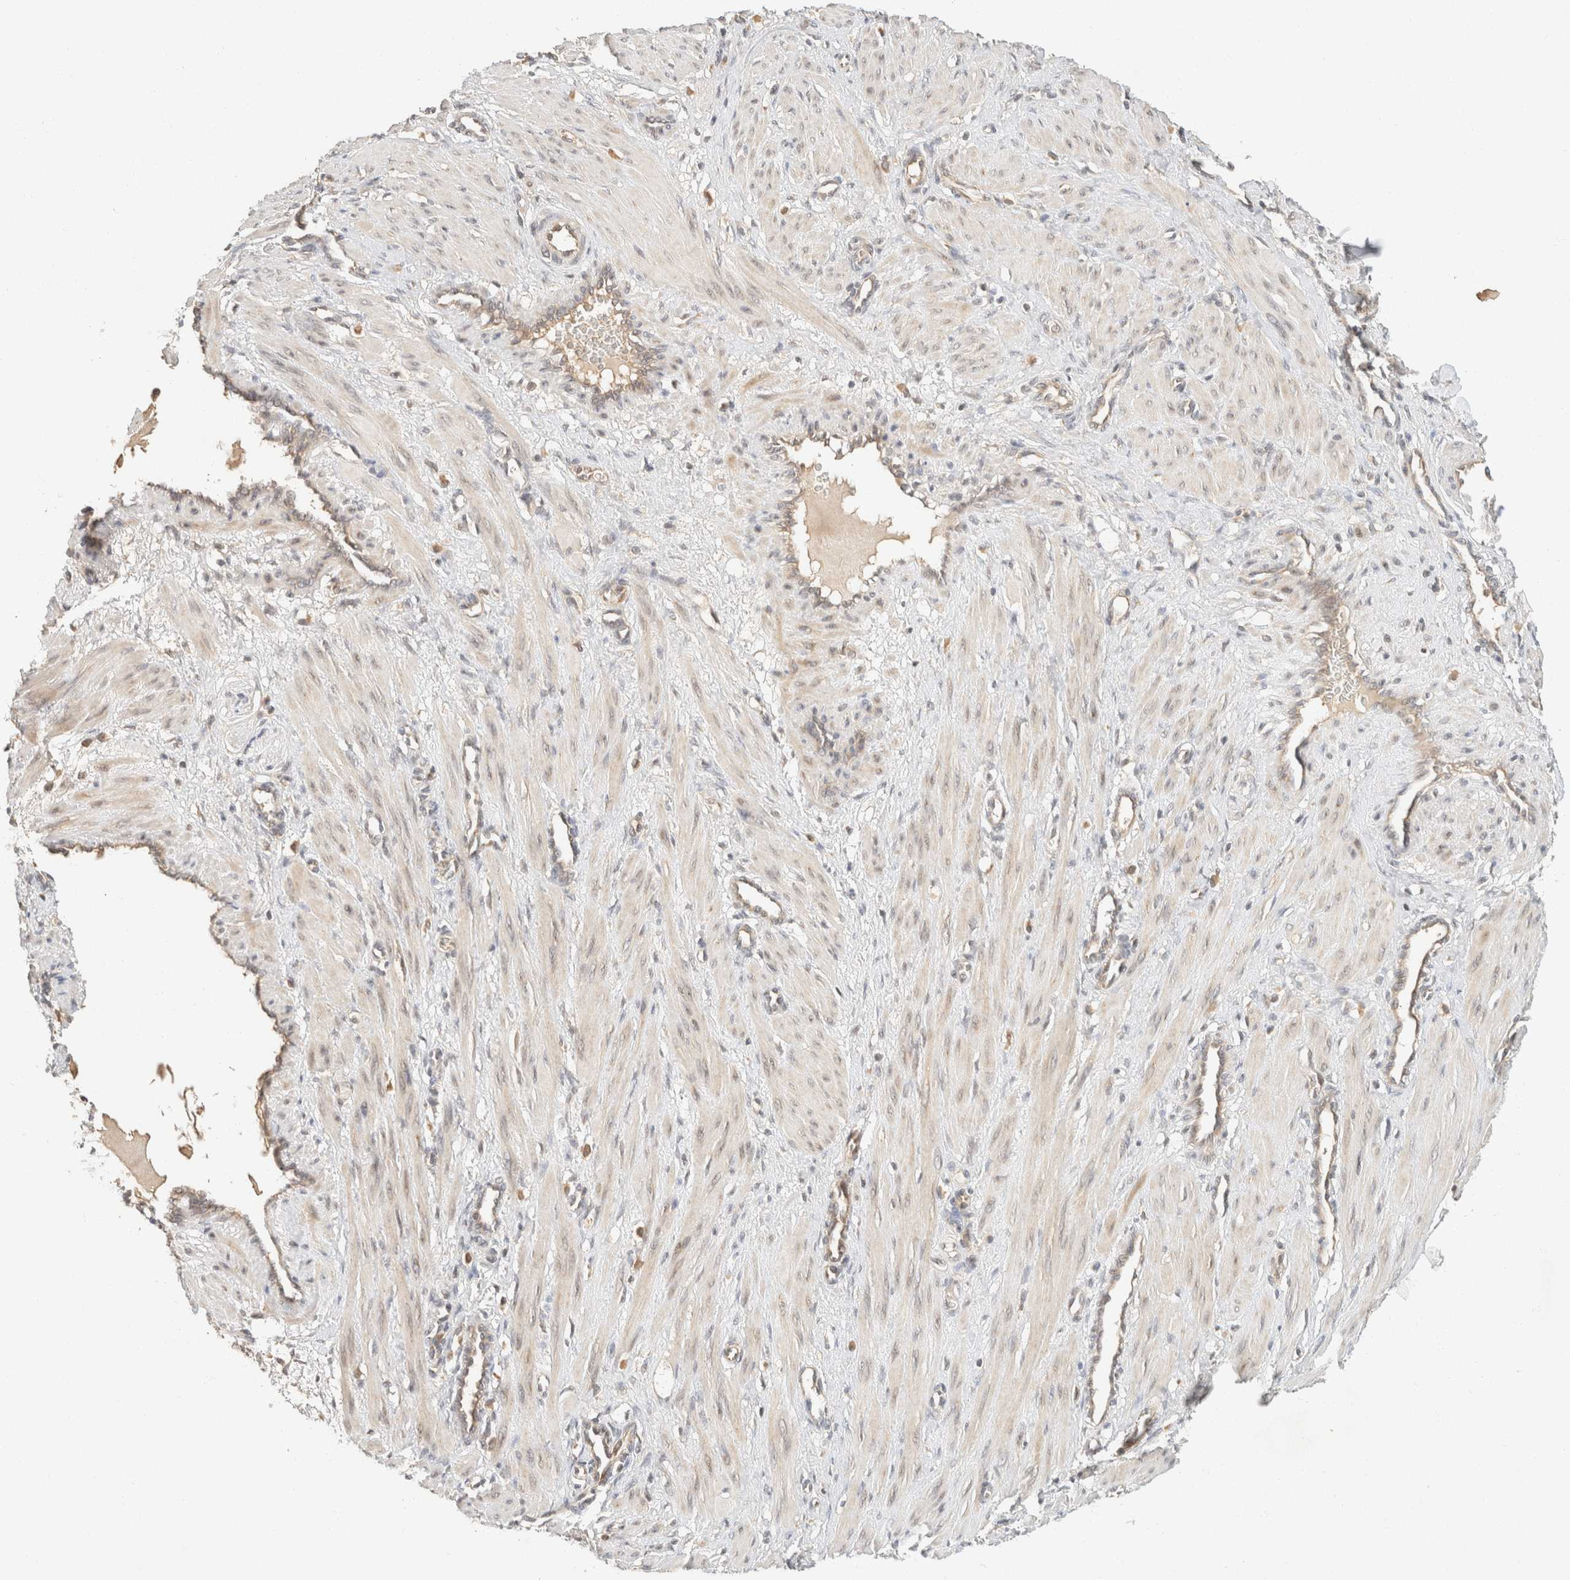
{"staining": {"intensity": "weak", "quantity": "<25%", "location": "cytoplasmic/membranous"}, "tissue": "smooth muscle", "cell_type": "Smooth muscle cells", "image_type": "normal", "snomed": [{"axis": "morphology", "description": "Normal tissue, NOS"}, {"axis": "topography", "description": "Endometrium"}], "caption": "Immunohistochemistry of benign smooth muscle reveals no expression in smooth muscle cells.", "gene": "TACC1", "patient": {"sex": "female", "age": 33}}